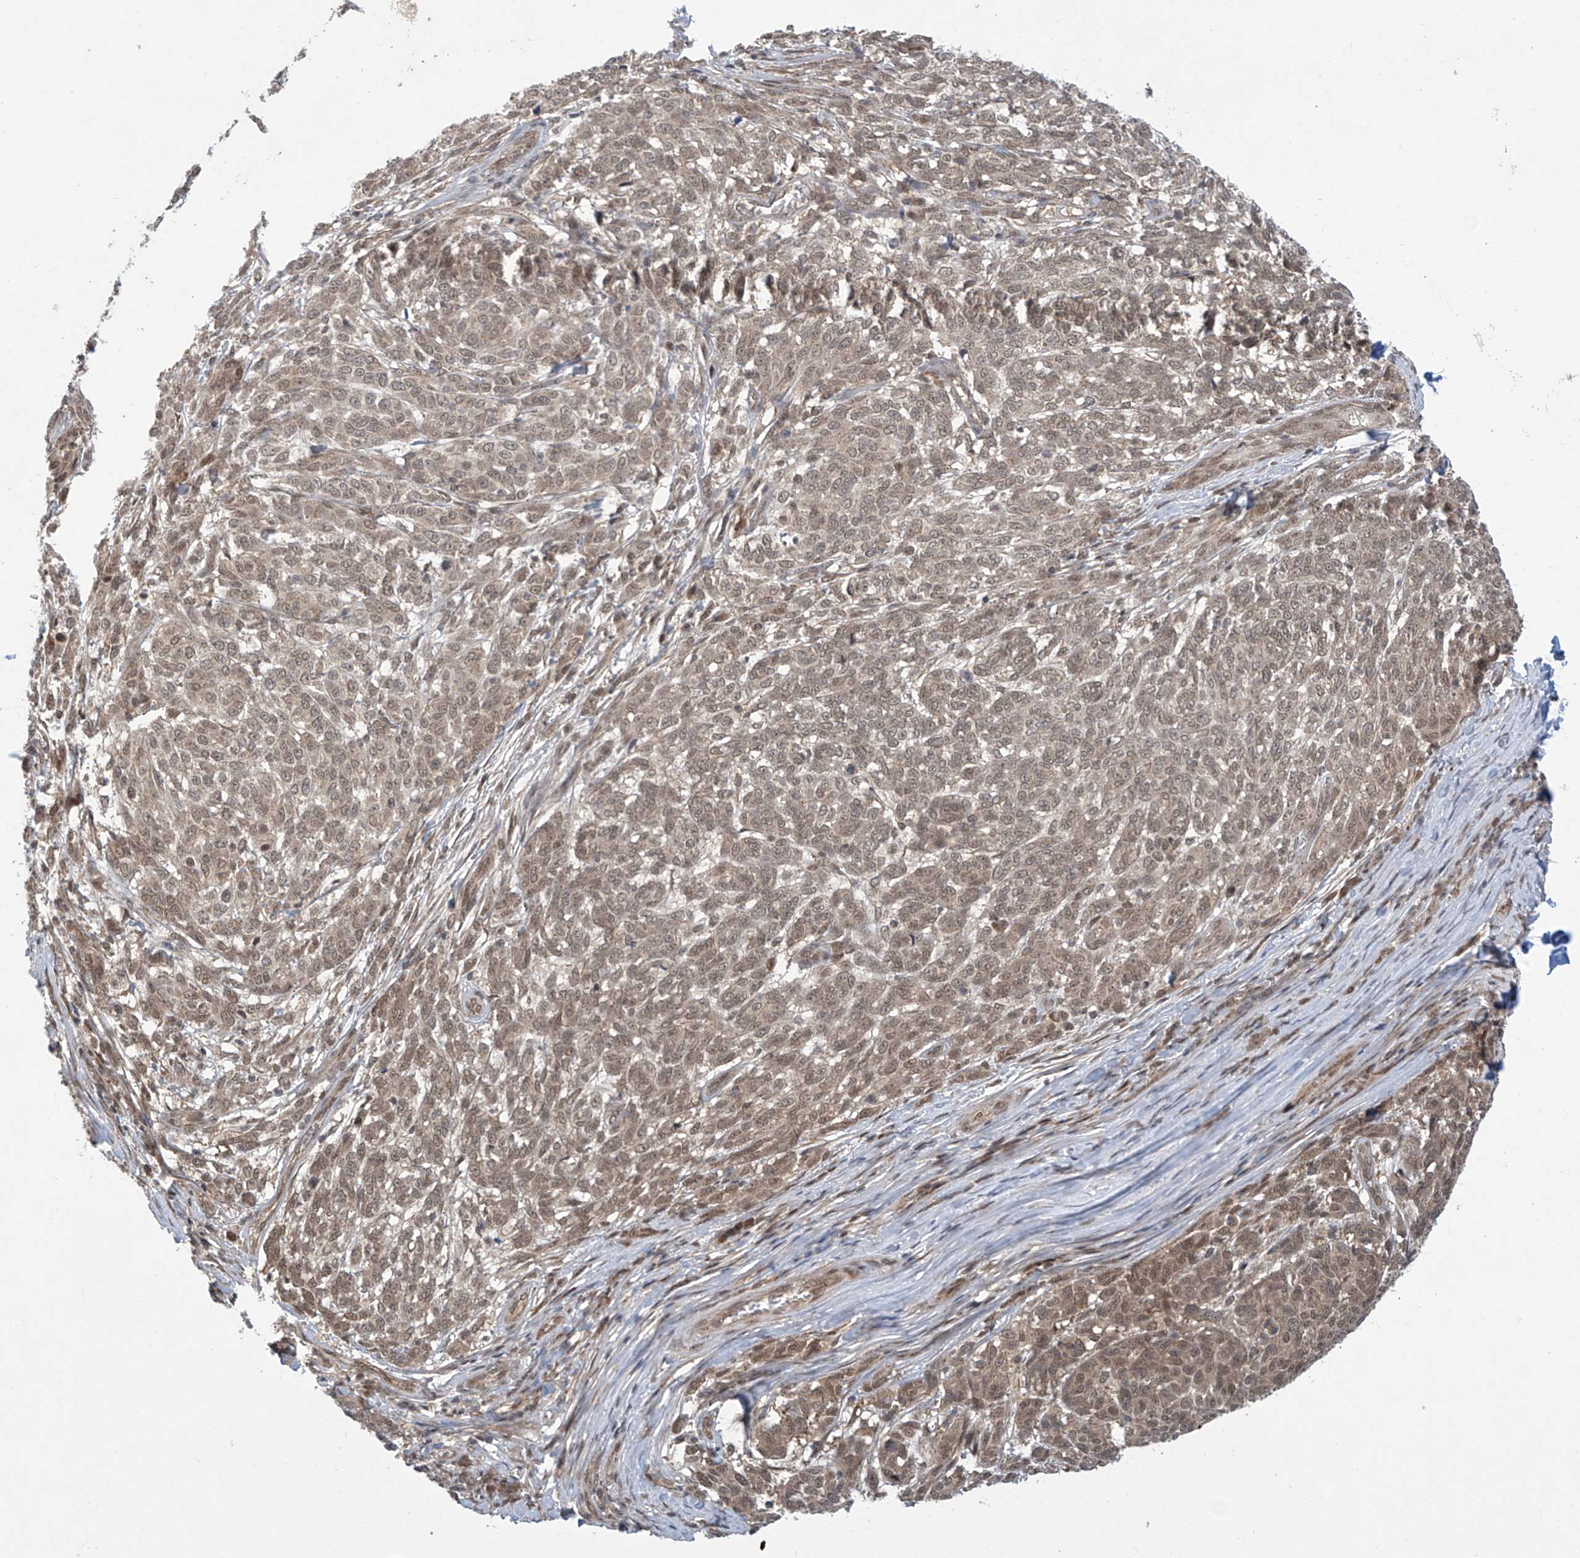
{"staining": {"intensity": "moderate", "quantity": ">75%", "location": "cytoplasmic/membranous,nuclear"}, "tissue": "melanoma", "cell_type": "Tumor cells", "image_type": "cancer", "snomed": [{"axis": "morphology", "description": "Malignant melanoma, NOS"}, {"axis": "topography", "description": "Skin"}], "caption": "Human malignant melanoma stained with a protein marker displays moderate staining in tumor cells.", "gene": "ABHD13", "patient": {"sex": "male", "age": 49}}